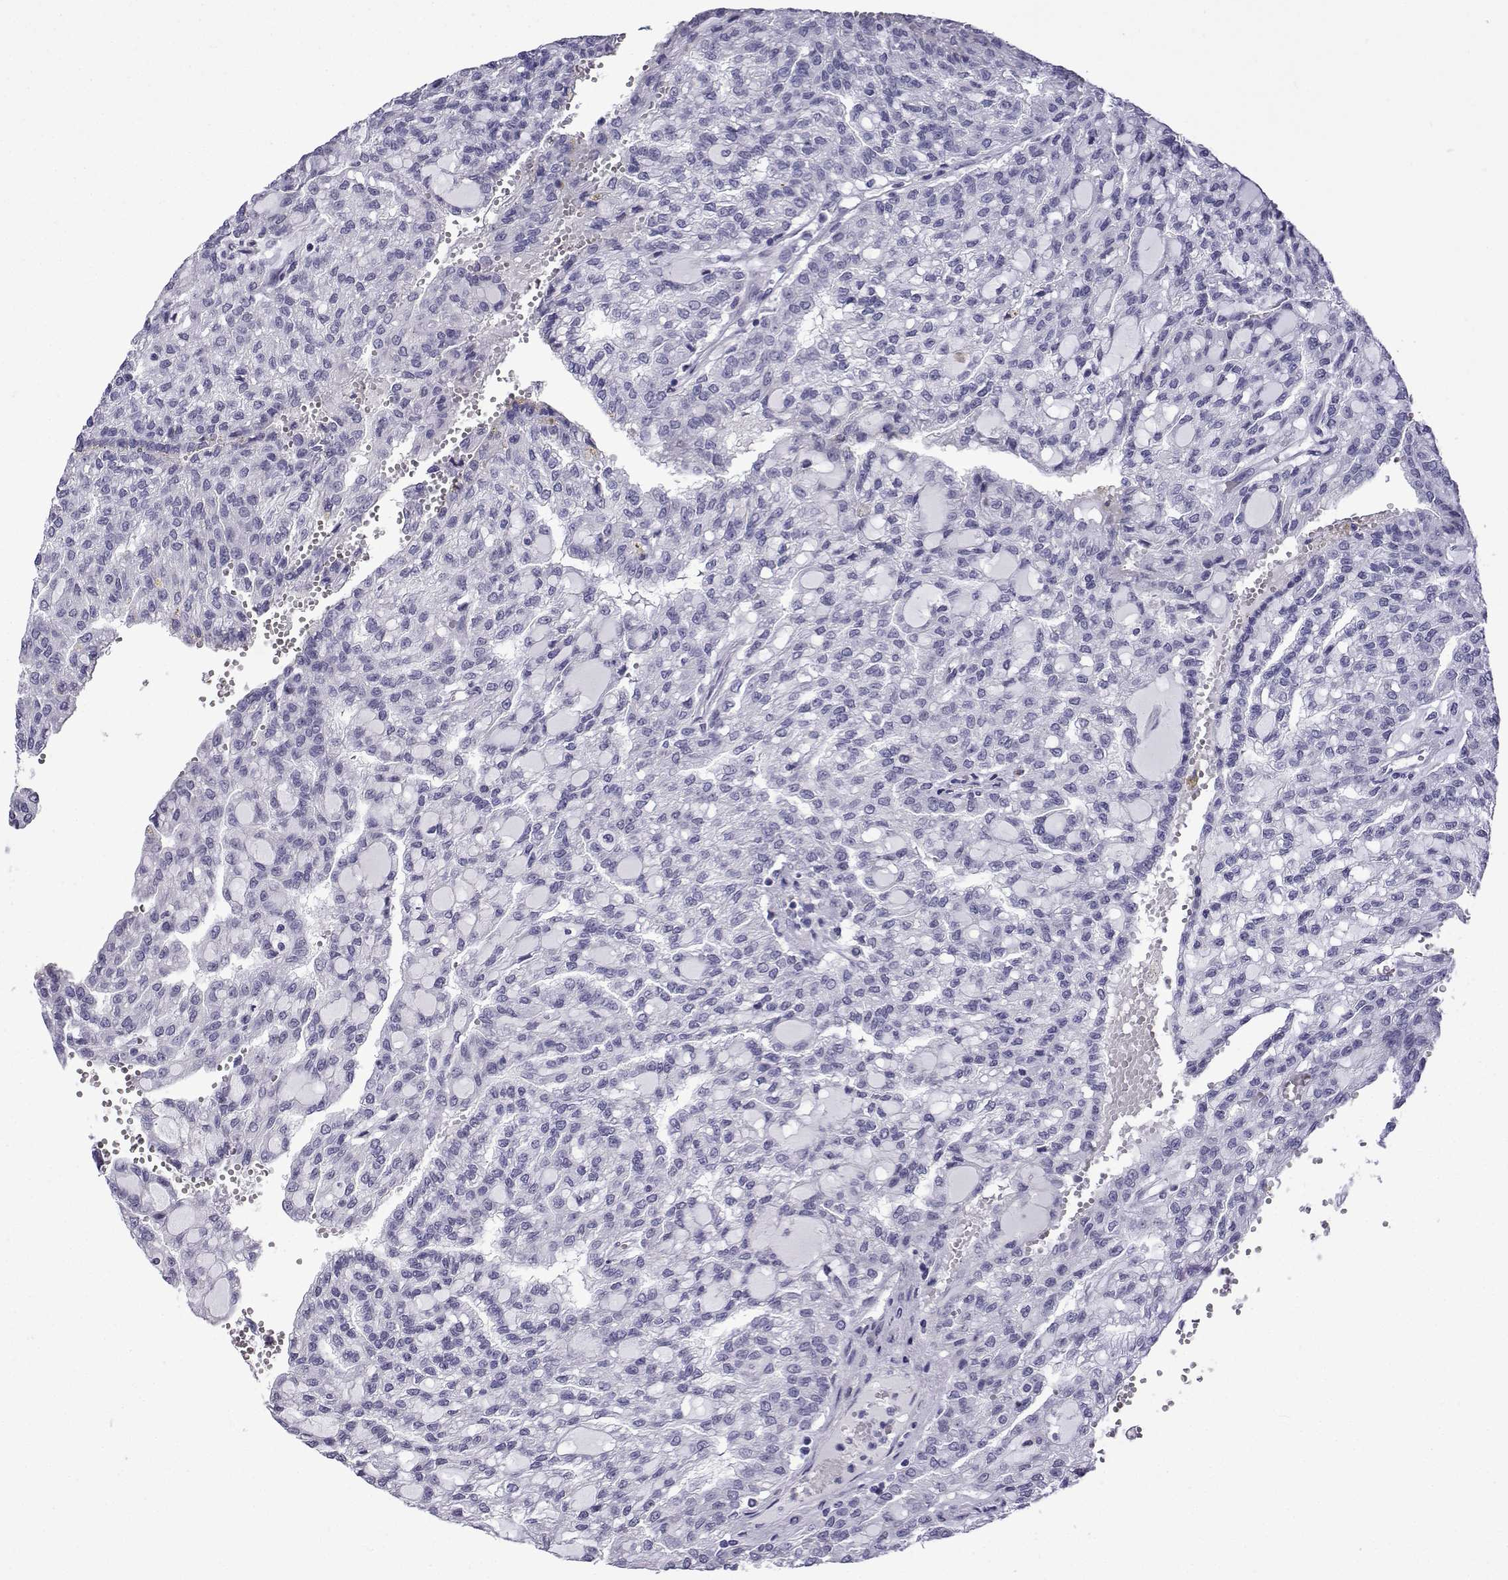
{"staining": {"intensity": "negative", "quantity": "none", "location": "none"}, "tissue": "renal cancer", "cell_type": "Tumor cells", "image_type": "cancer", "snomed": [{"axis": "morphology", "description": "Adenocarcinoma, NOS"}, {"axis": "topography", "description": "Kidney"}], "caption": "Immunohistochemistry (IHC) micrograph of neoplastic tissue: renal cancer stained with DAB exhibits no significant protein positivity in tumor cells. Nuclei are stained in blue.", "gene": "MRGBP", "patient": {"sex": "male", "age": 63}}